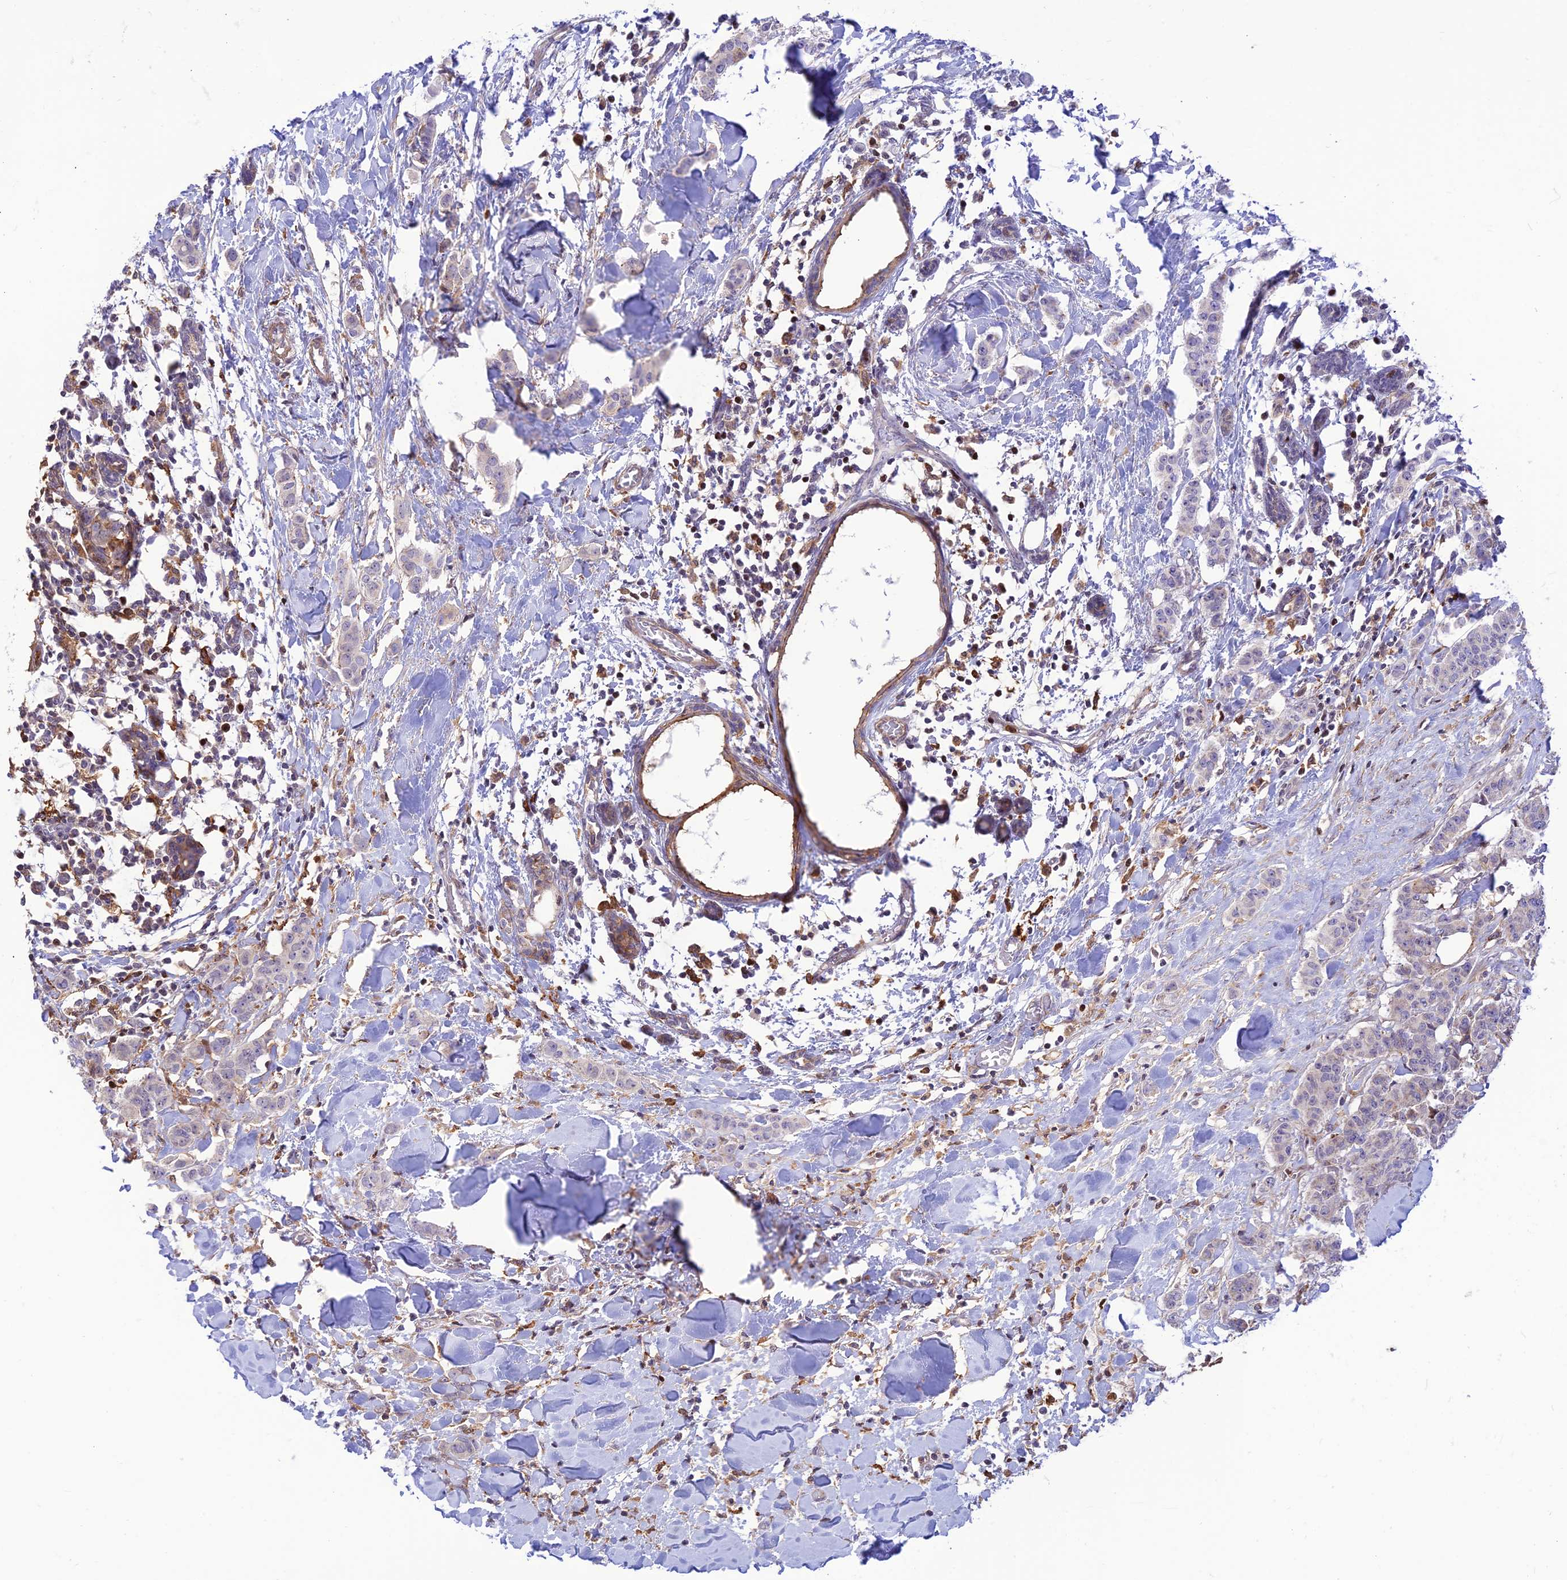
{"staining": {"intensity": "negative", "quantity": "none", "location": "none"}, "tissue": "breast cancer", "cell_type": "Tumor cells", "image_type": "cancer", "snomed": [{"axis": "morphology", "description": "Duct carcinoma"}, {"axis": "topography", "description": "Breast"}], "caption": "The image demonstrates no staining of tumor cells in breast cancer.", "gene": "FAM186B", "patient": {"sex": "female", "age": 40}}